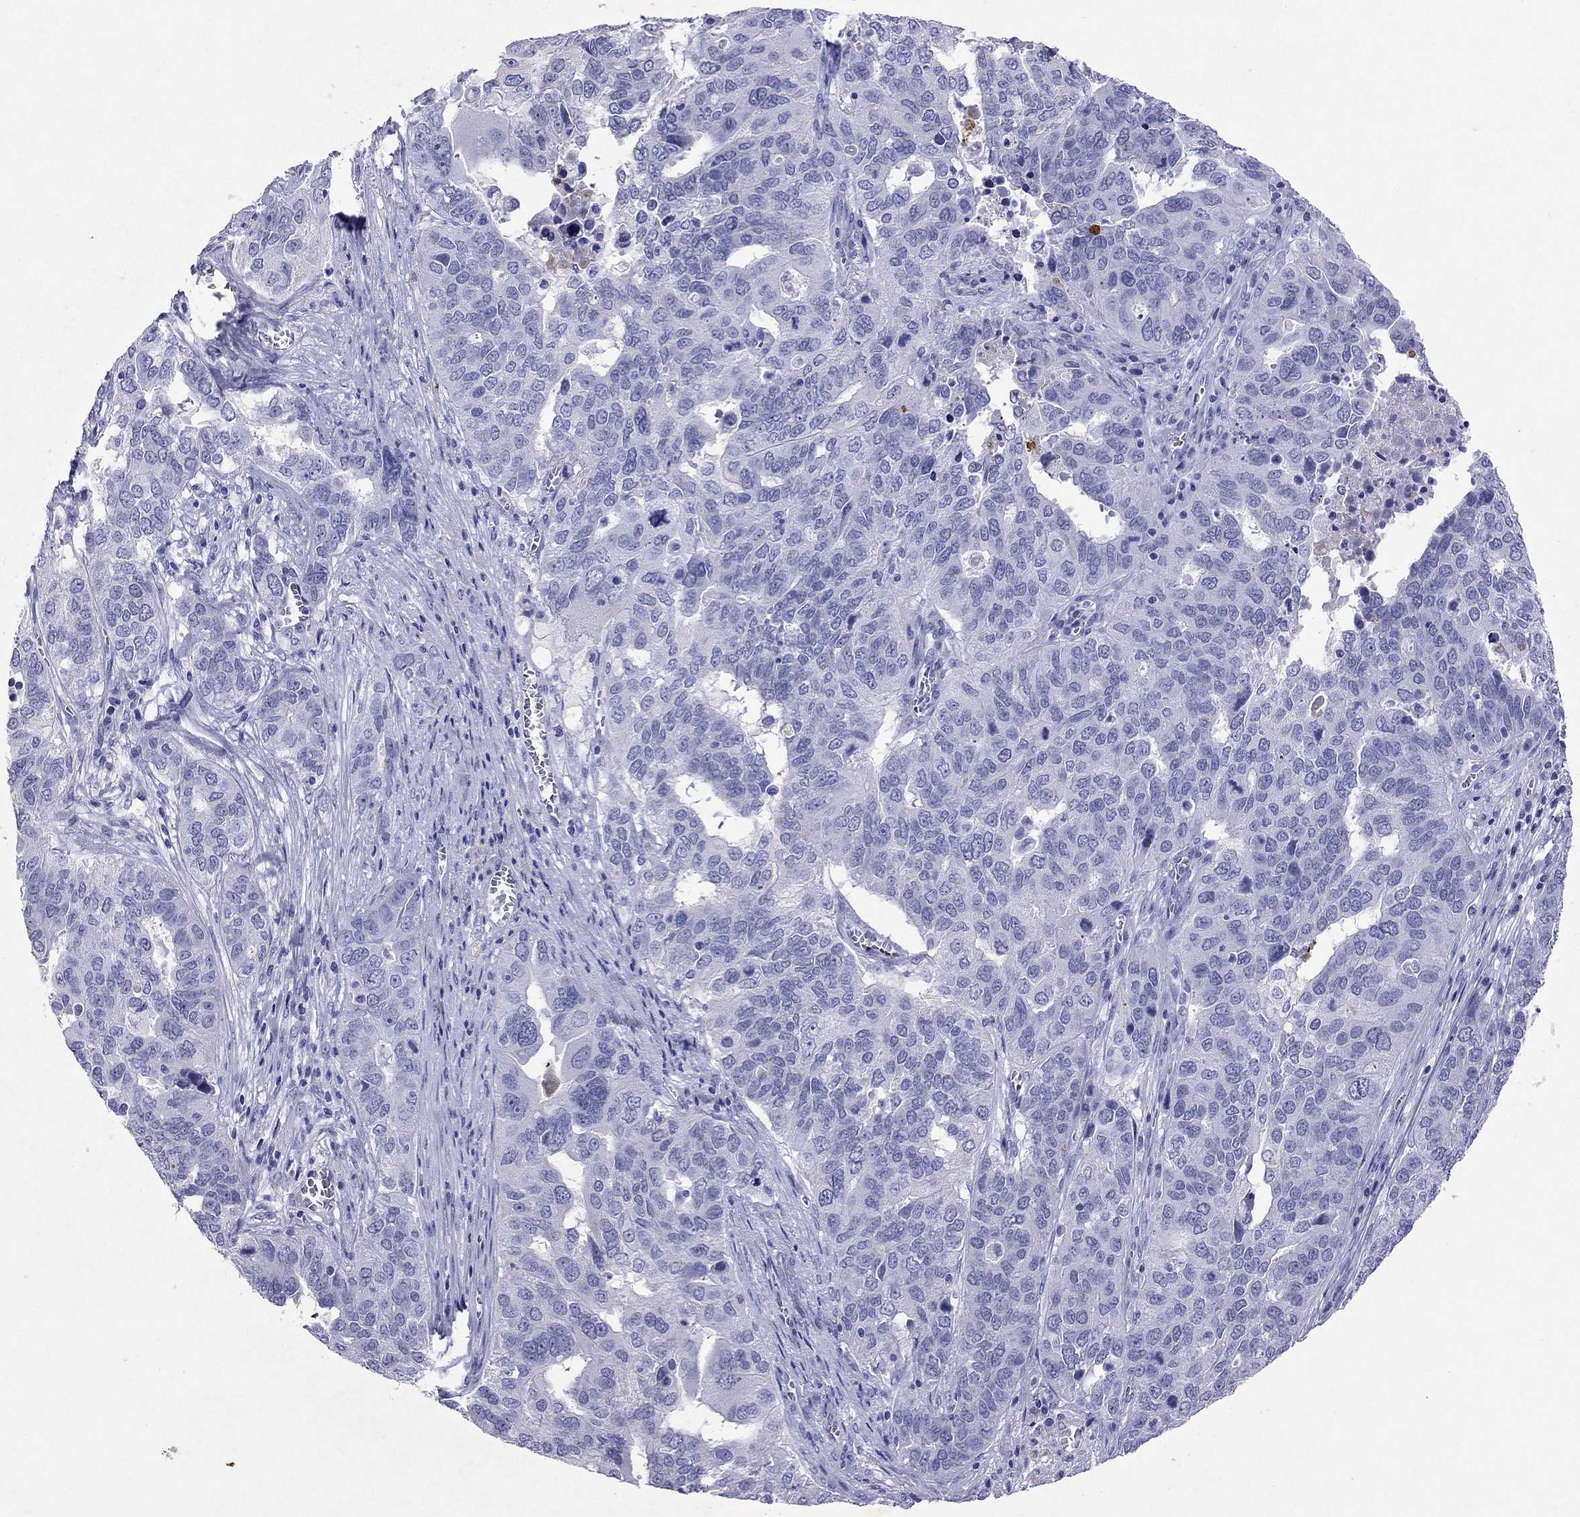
{"staining": {"intensity": "negative", "quantity": "none", "location": "none"}, "tissue": "ovarian cancer", "cell_type": "Tumor cells", "image_type": "cancer", "snomed": [{"axis": "morphology", "description": "Carcinoma, endometroid"}, {"axis": "topography", "description": "Soft tissue"}, {"axis": "topography", "description": "Ovary"}], "caption": "This is an immunohistochemistry micrograph of endometroid carcinoma (ovarian). There is no expression in tumor cells.", "gene": "ARMC12", "patient": {"sex": "female", "age": 52}}